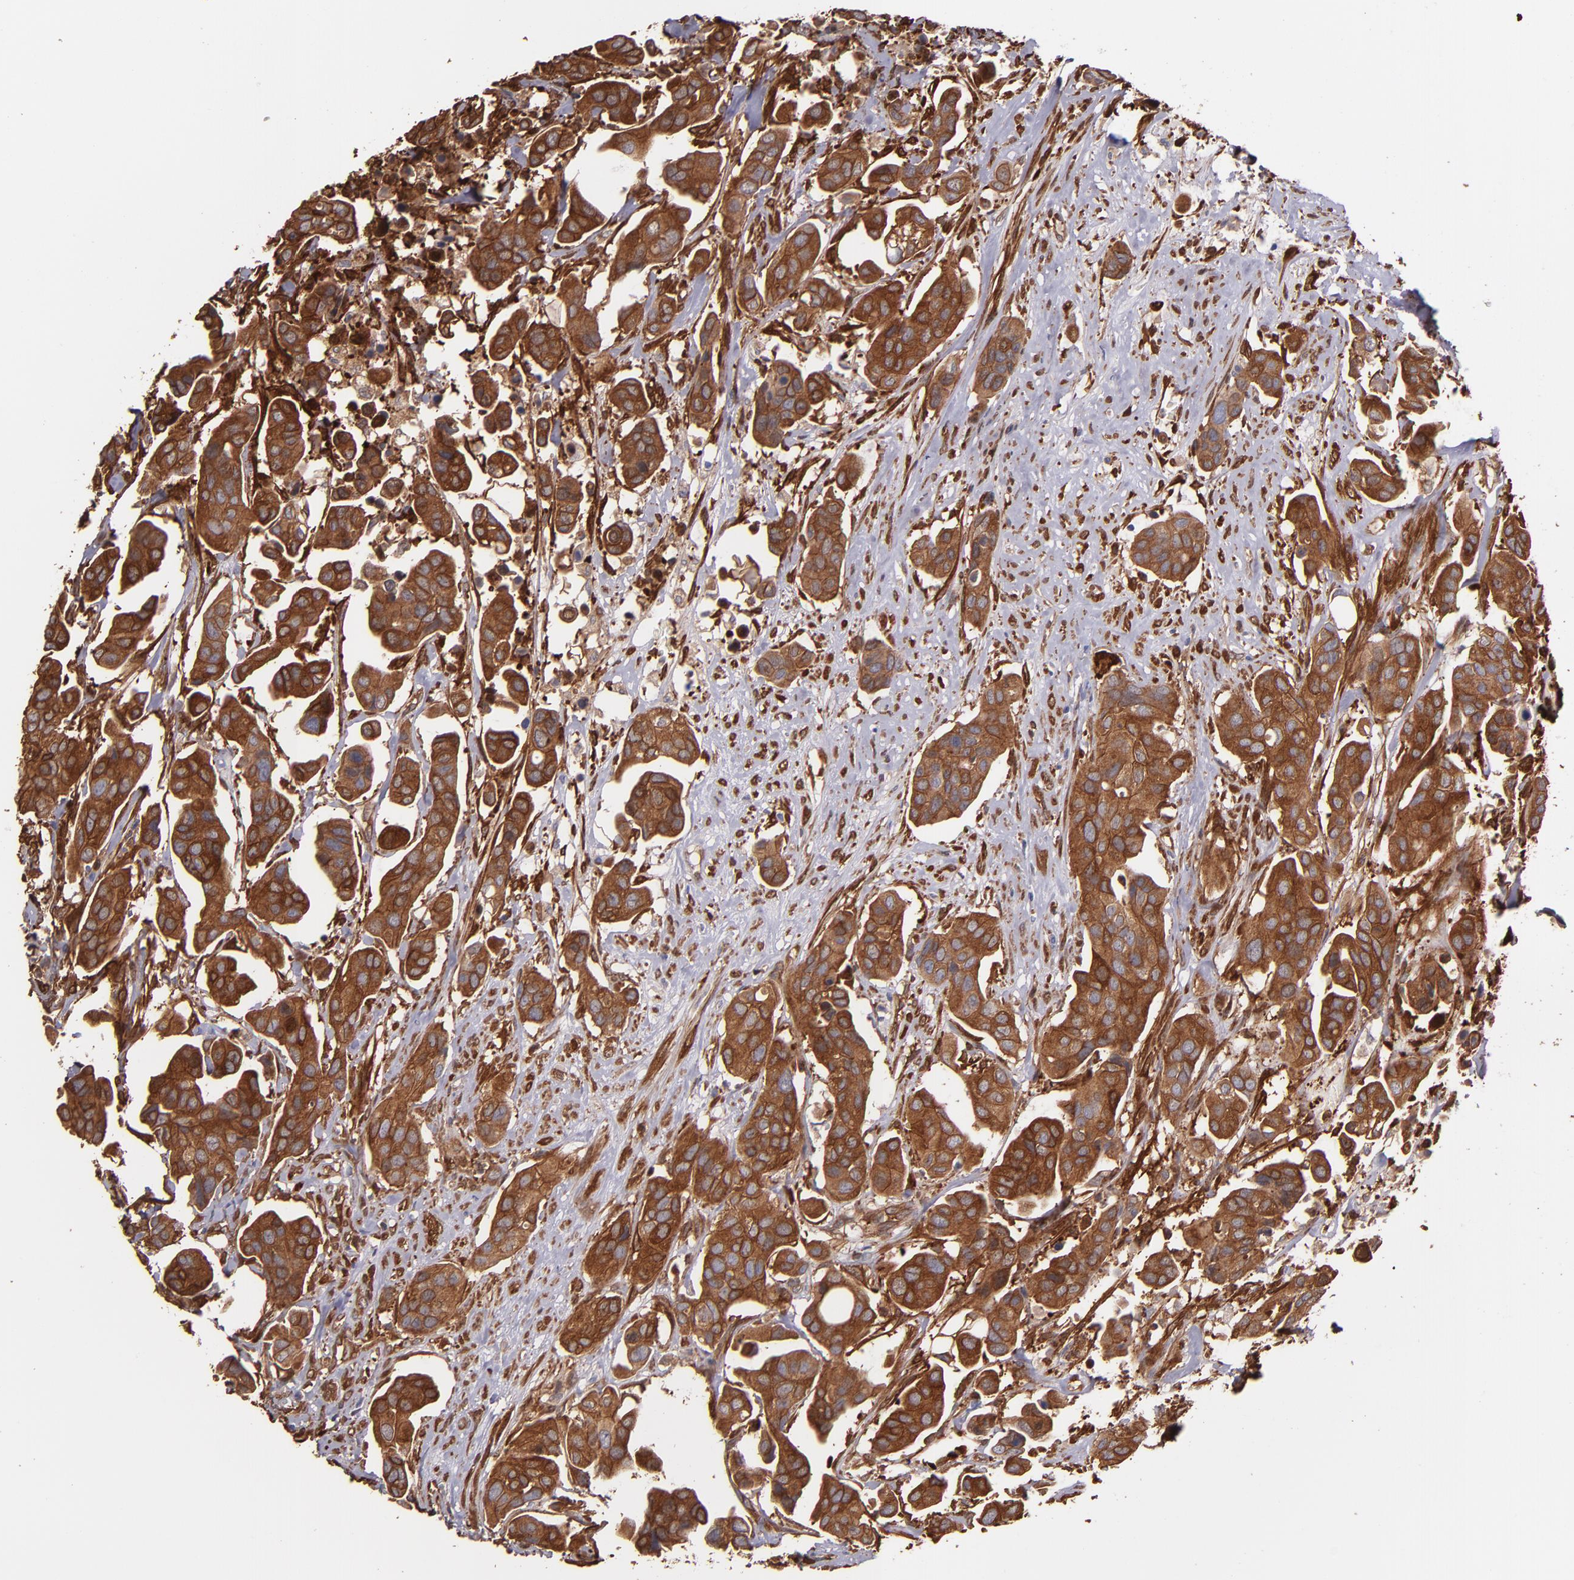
{"staining": {"intensity": "strong", "quantity": ">75%", "location": "cytoplasmic/membranous"}, "tissue": "urothelial cancer", "cell_type": "Tumor cells", "image_type": "cancer", "snomed": [{"axis": "morphology", "description": "Adenocarcinoma, NOS"}, {"axis": "topography", "description": "Urinary bladder"}], "caption": "High-power microscopy captured an immunohistochemistry (IHC) histopathology image of urothelial cancer, revealing strong cytoplasmic/membranous staining in about >75% of tumor cells.", "gene": "VCL", "patient": {"sex": "male", "age": 61}}